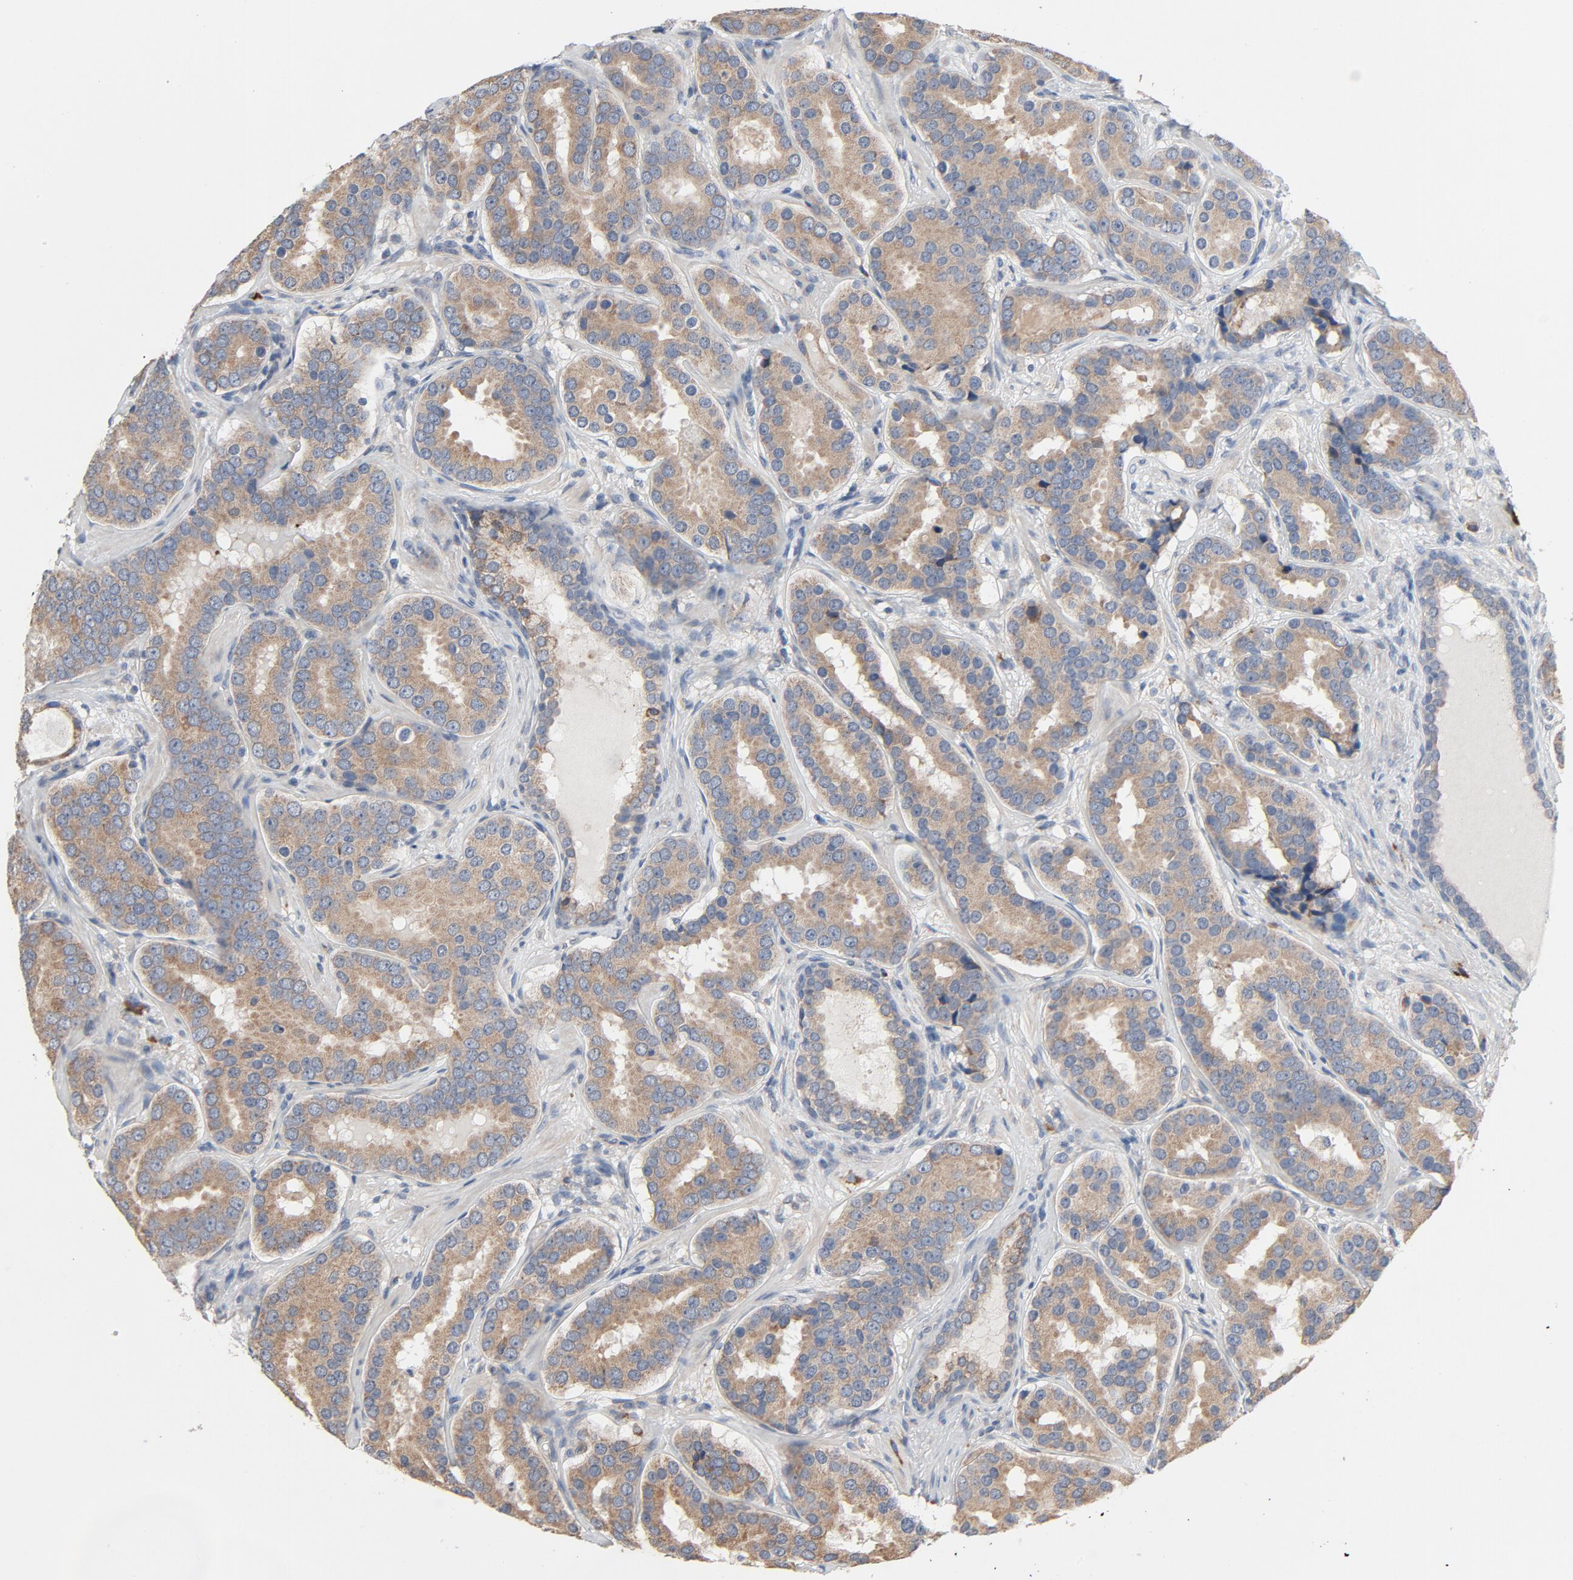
{"staining": {"intensity": "moderate", "quantity": ">75%", "location": "cytoplasmic/membranous"}, "tissue": "prostate cancer", "cell_type": "Tumor cells", "image_type": "cancer", "snomed": [{"axis": "morphology", "description": "Adenocarcinoma, Low grade"}, {"axis": "topography", "description": "Prostate"}], "caption": "This image shows prostate low-grade adenocarcinoma stained with IHC to label a protein in brown. The cytoplasmic/membranous of tumor cells show moderate positivity for the protein. Nuclei are counter-stained blue.", "gene": "TLR4", "patient": {"sex": "male", "age": 59}}